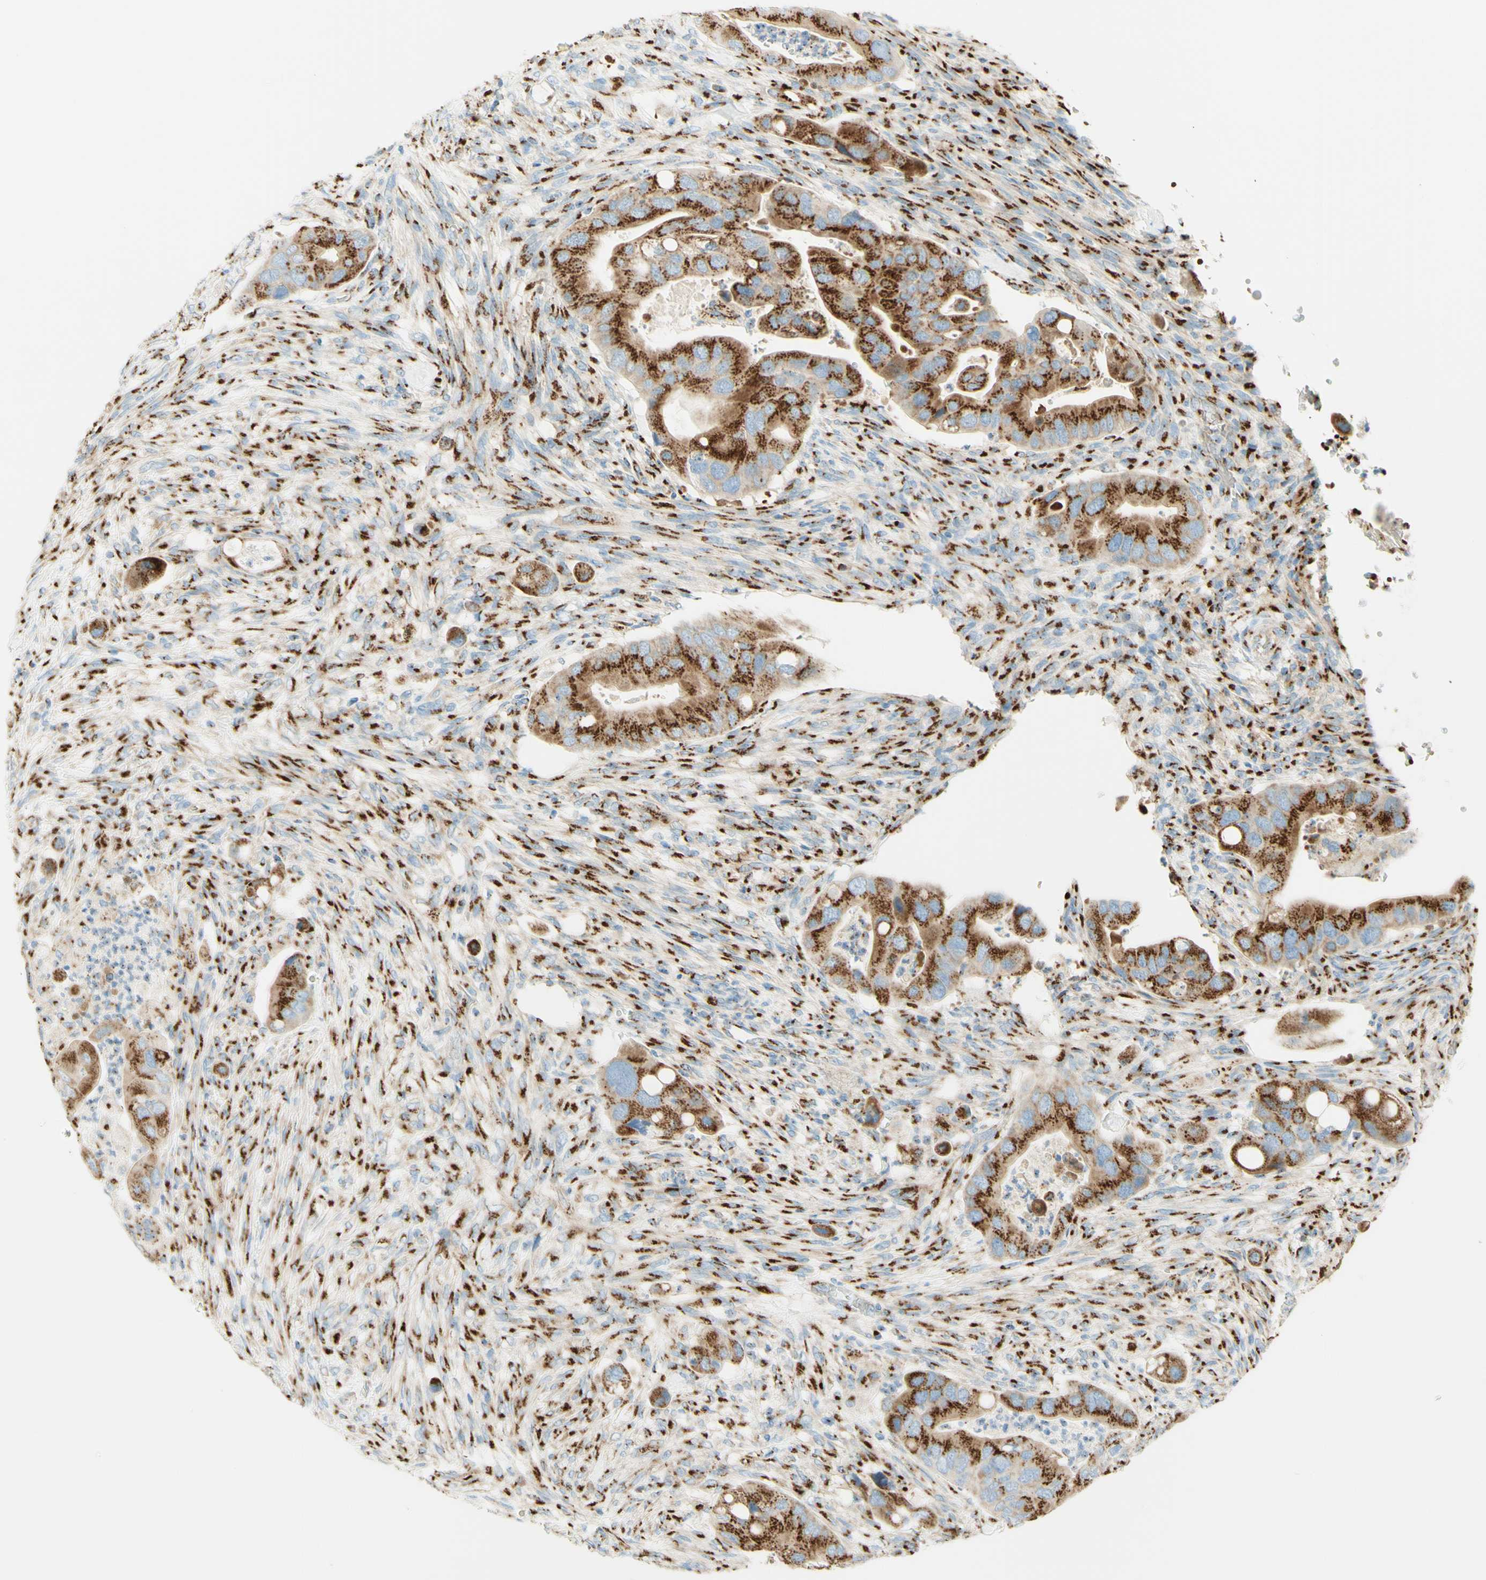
{"staining": {"intensity": "strong", "quantity": ">75%", "location": "cytoplasmic/membranous"}, "tissue": "colorectal cancer", "cell_type": "Tumor cells", "image_type": "cancer", "snomed": [{"axis": "morphology", "description": "Adenocarcinoma, NOS"}, {"axis": "topography", "description": "Rectum"}], "caption": "Immunohistochemistry (DAB) staining of adenocarcinoma (colorectal) reveals strong cytoplasmic/membranous protein expression in approximately >75% of tumor cells.", "gene": "GOLGB1", "patient": {"sex": "female", "age": 57}}